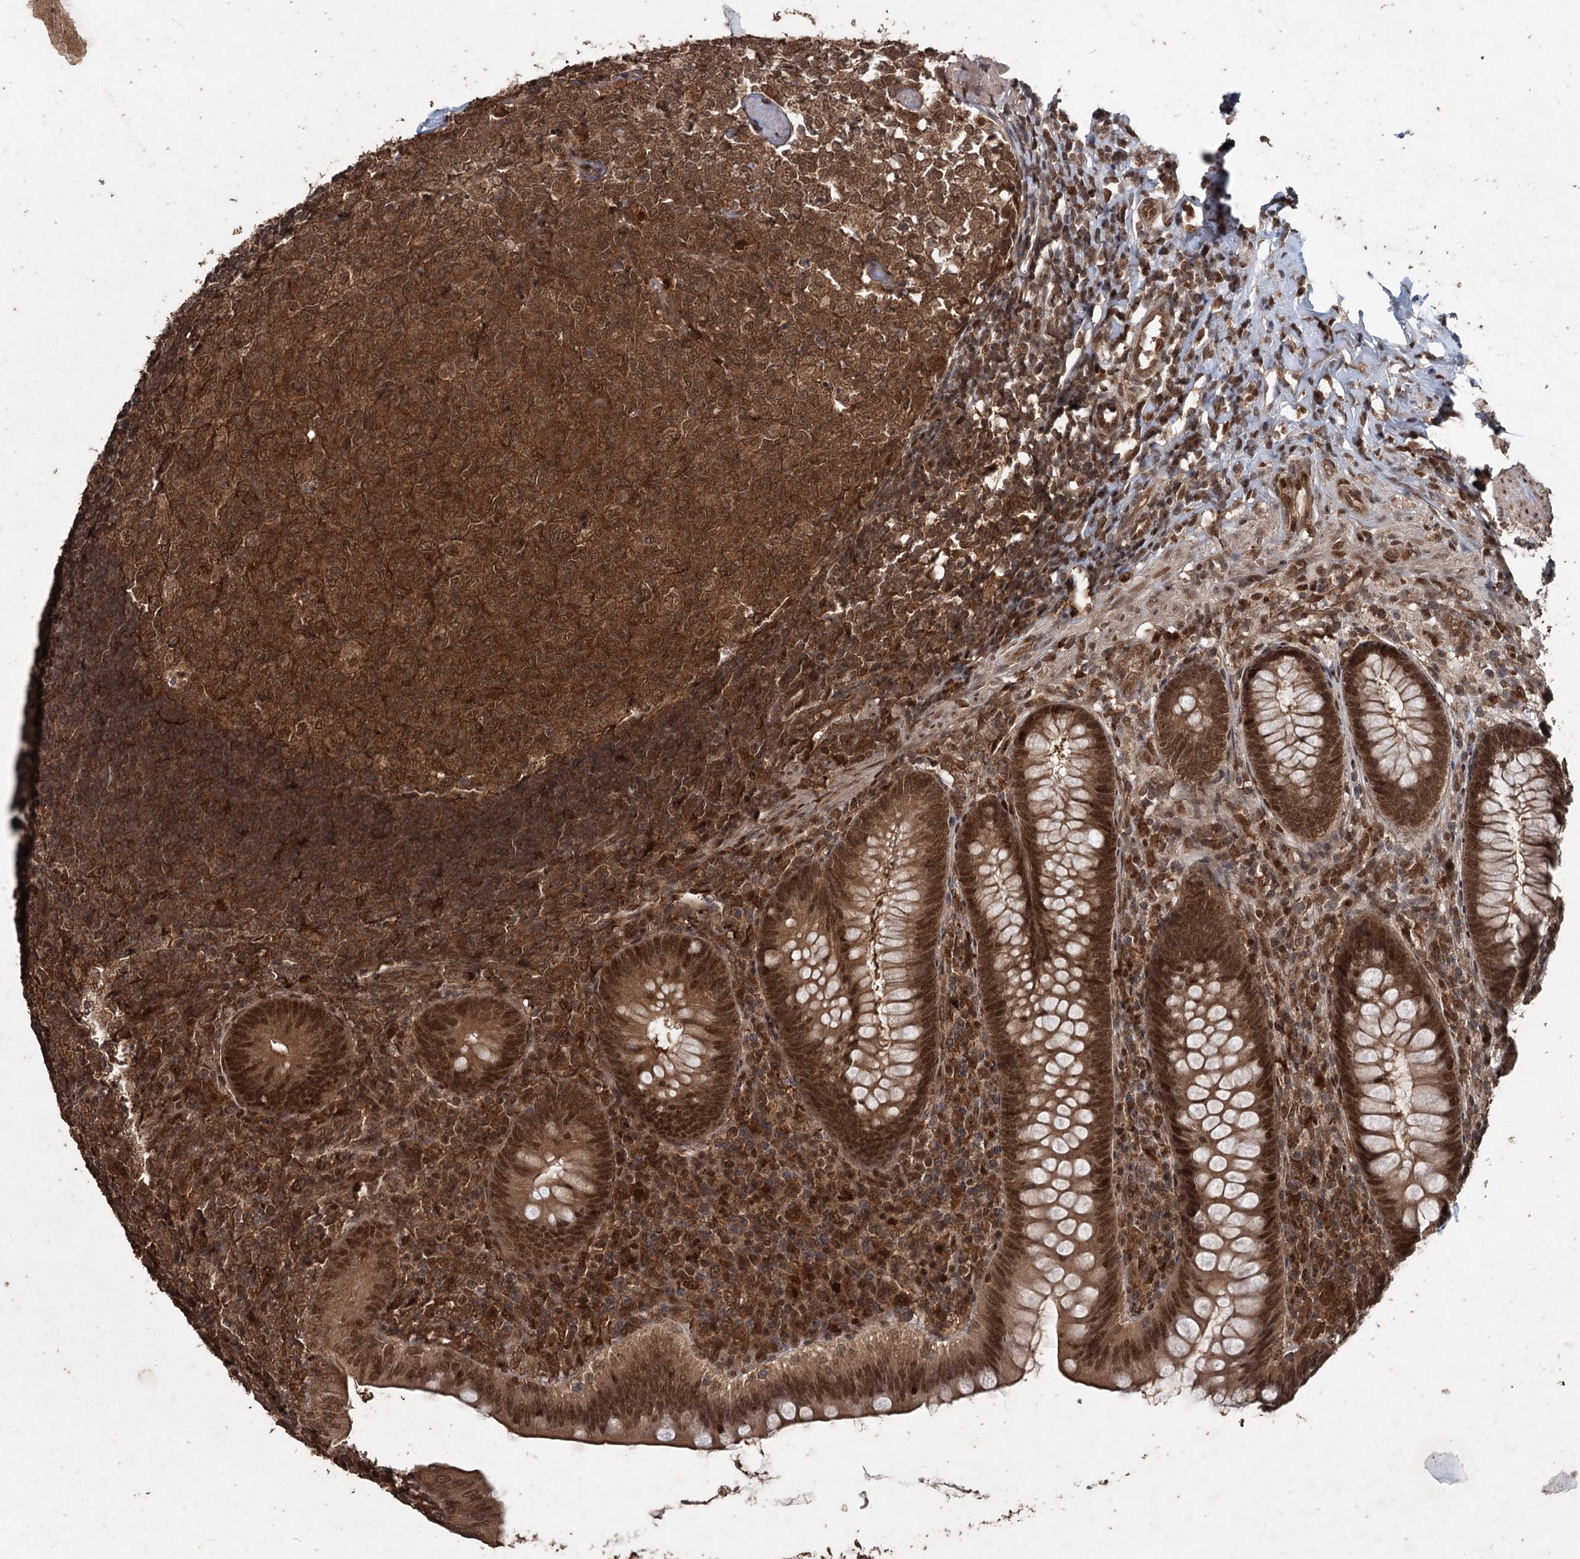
{"staining": {"intensity": "strong", "quantity": ">75%", "location": "cytoplasmic/membranous,nuclear"}, "tissue": "appendix", "cell_type": "Glandular cells", "image_type": "normal", "snomed": [{"axis": "morphology", "description": "Normal tissue, NOS"}, {"axis": "topography", "description": "Appendix"}], "caption": "Immunohistochemical staining of normal appendix displays strong cytoplasmic/membranous,nuclear protein staining in about >75% of glandular cells.", "gene": "FBXO7", "patient": {"sex": "male", "age": 14}}